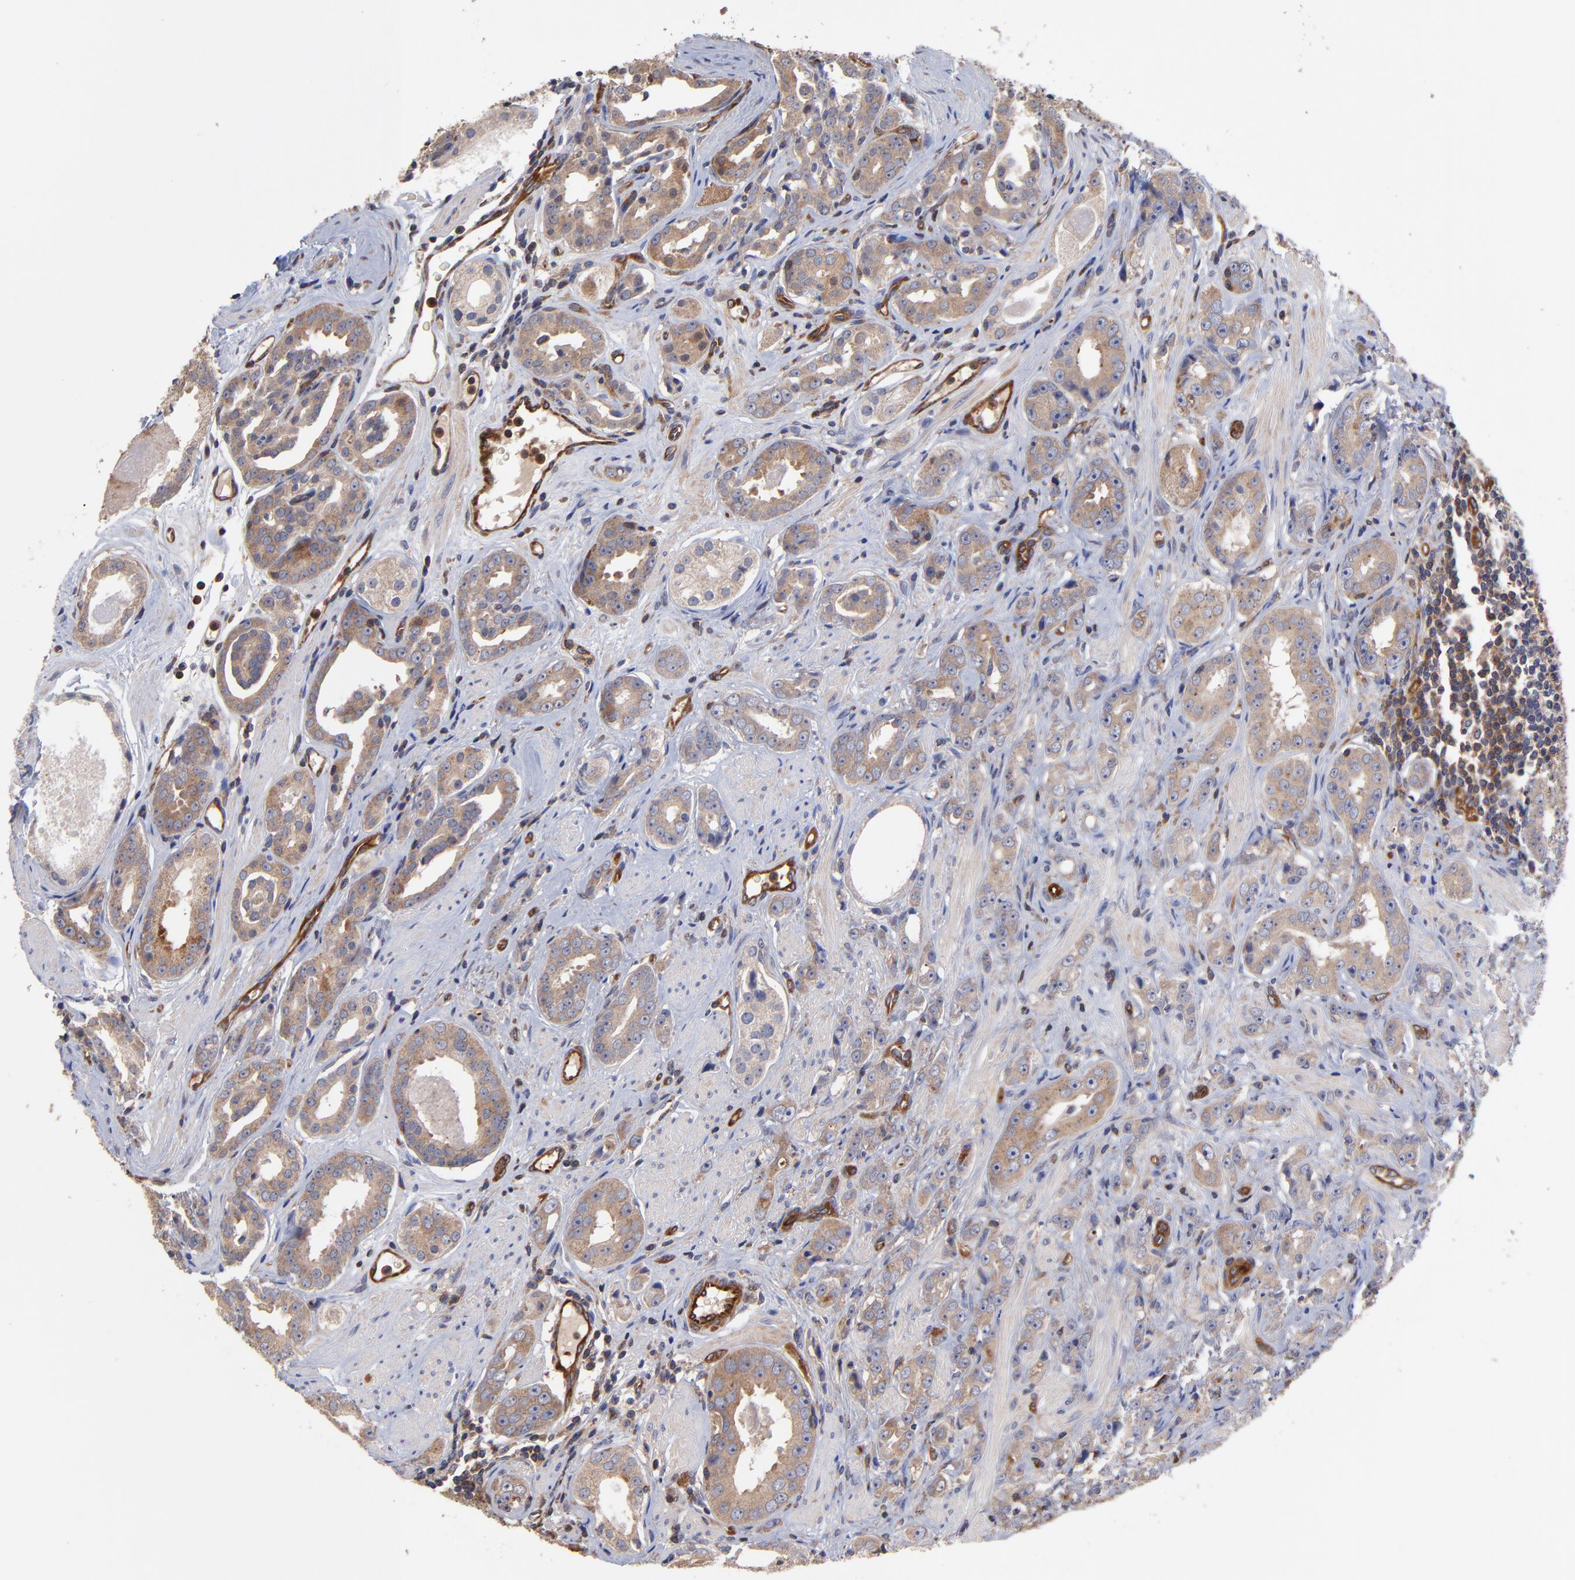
{"staining": {"intensity": "moderate", "quantity": ">75%", "location": "cytoplasmic/membranous"}, "tissue": "prostate cancer", "cell_type": "Tumor cells", "image_type": "cancer", "snomed": [{"axis": "morphology", "description": "Adenocarcinoma, Medium grade"}, {"axis": "topography", "description": "Prostate"}], "caption": "A brown stain shows moderate cytoplasmic/membranous expression of a protein in human prostate cancer (medium-grade adenocarcinoma) tumor cells.", "gene": "ASB7", "patient": {"sex": "male", "age": 53}}